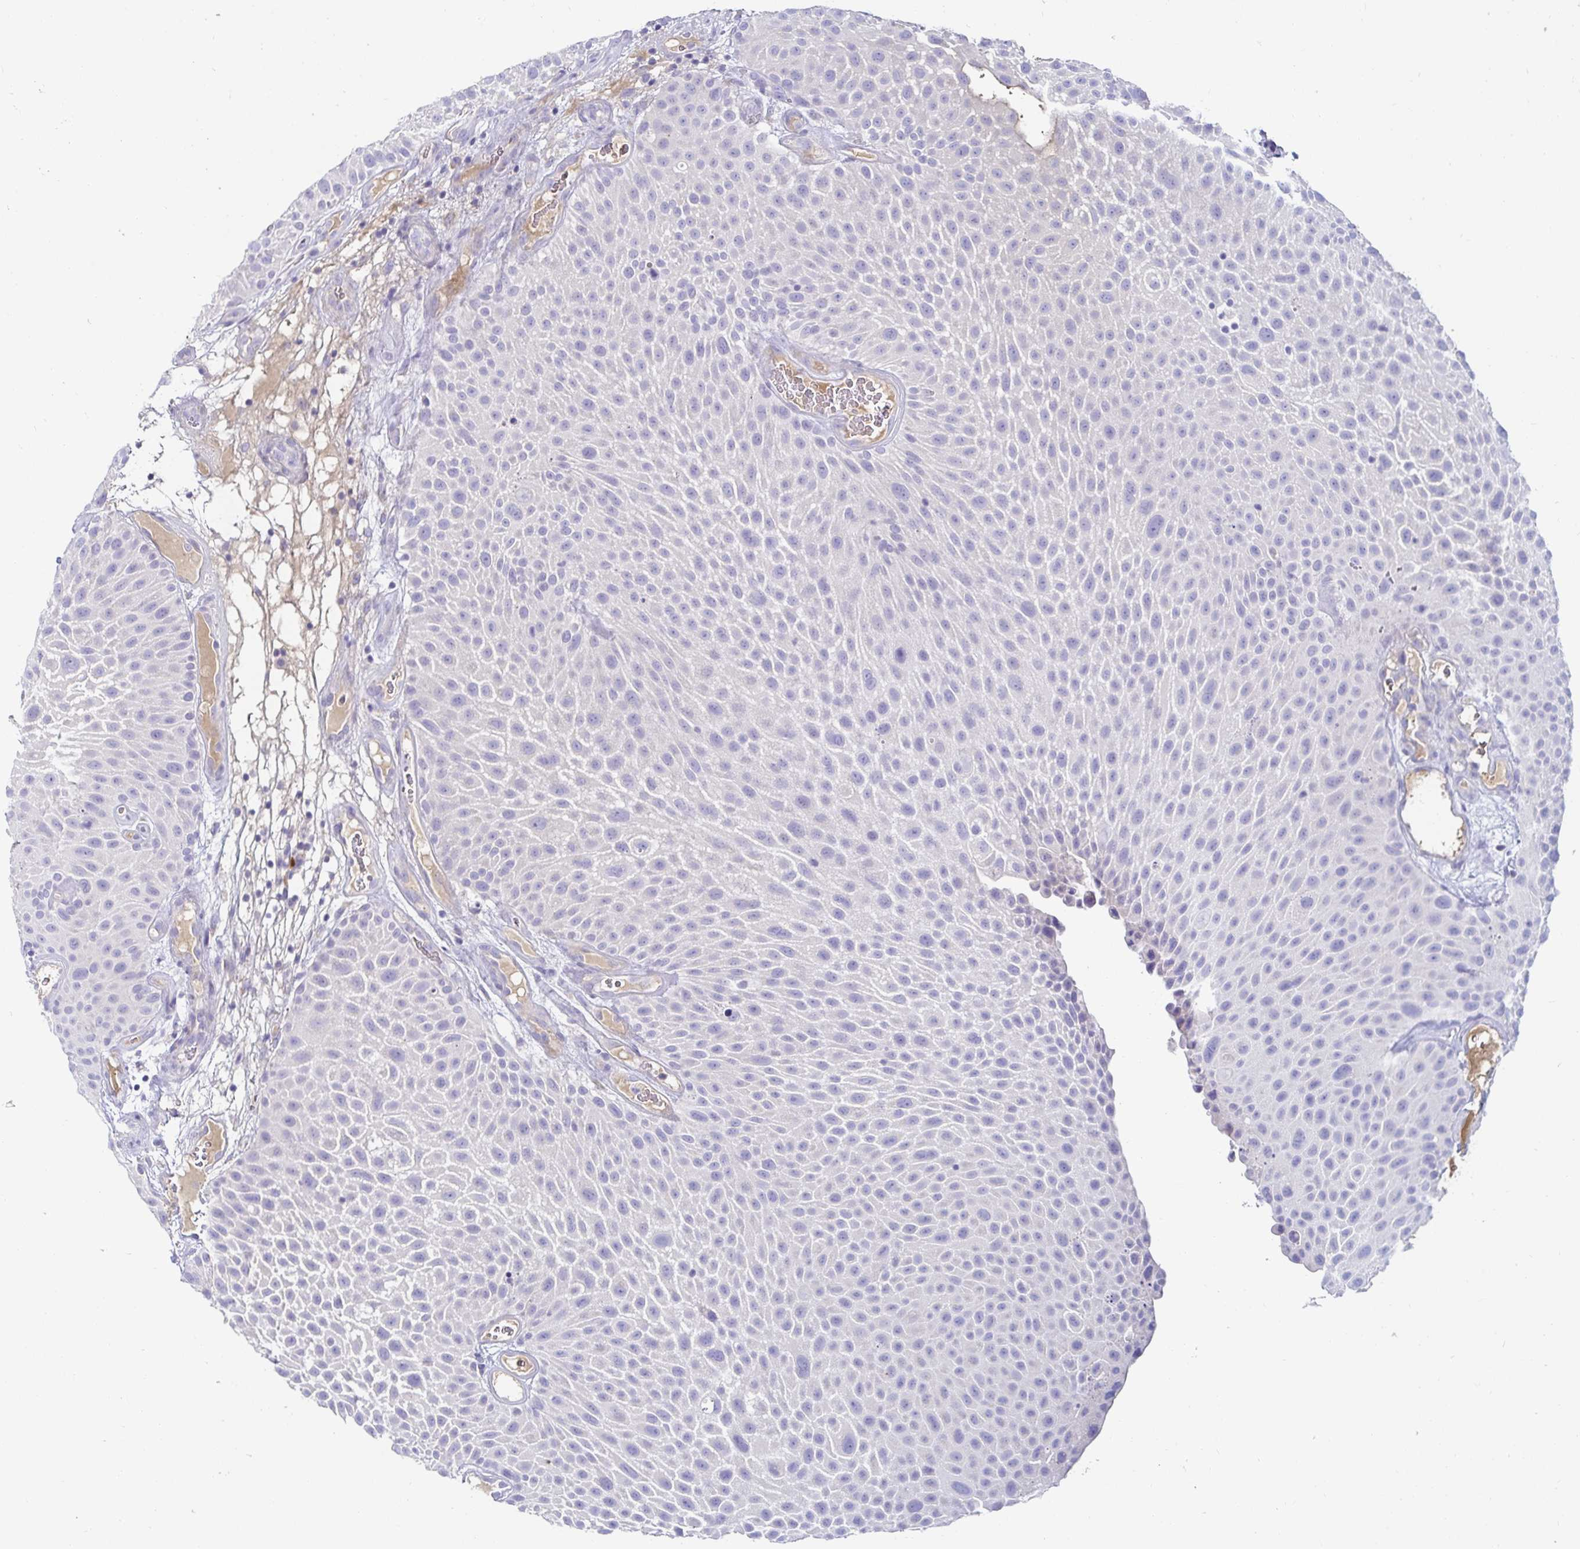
{"staining": {"intensity": "negative", "quantity": "none", "location": "none"}, "tissue": "urothelial cancer", "cell_type": "Tumor cells", "image_type": "cancer", "snomed": [{"axis": "morphology", "description": "Urothelial carcinoma, Low grade"}, {"axis": "topography", "description": "Urinary bladder"}], "caption": "Image shows no protein positivity in tumor cells of urothelial cancer tissue. (Brightfield microscopy of DAB (3,3'-diaminobenzidine) immunohistochemistry at high magnification).", "gene": "C4orf17", "patient": {"sex": "male", "age": 72}}